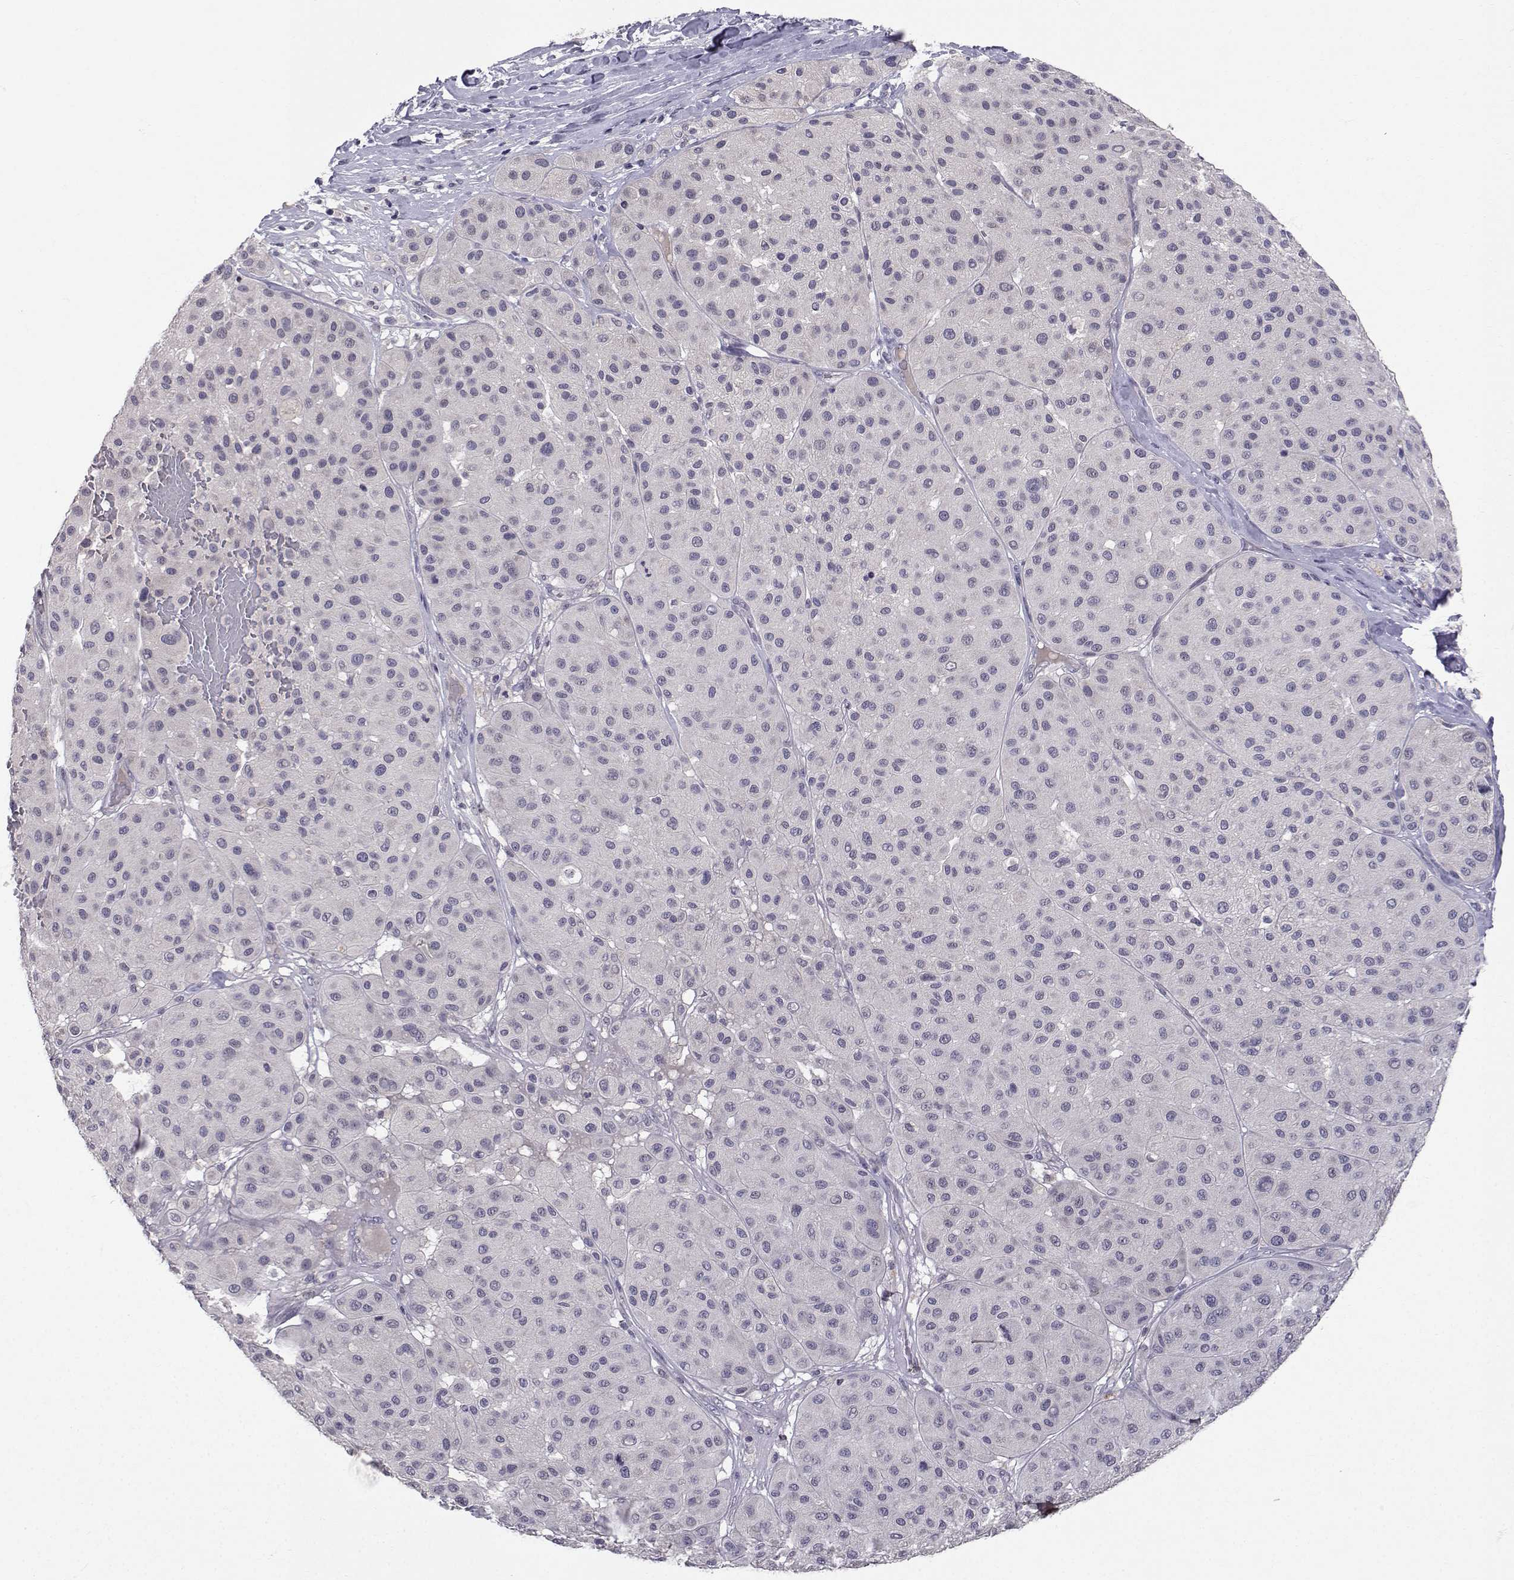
{"staining": {"intensity": "negative", "quantity": "none", "location": "none"}, "tissue": "melanoma", "cell_type": "Tumor cells", "image_type": "cancer", "snomed": [{"axis": "morphology", "description": "Malignant melanoma, Metastatic site"}, {"axis": "topography", "description": "Smooth muscle"}], "caption": "The photomicrograph displays no staining of tumor cells in malignant melanoma (metastatic site).", "gene": "SLC6A3", "patient": {"sex": "male", "age": 41}}